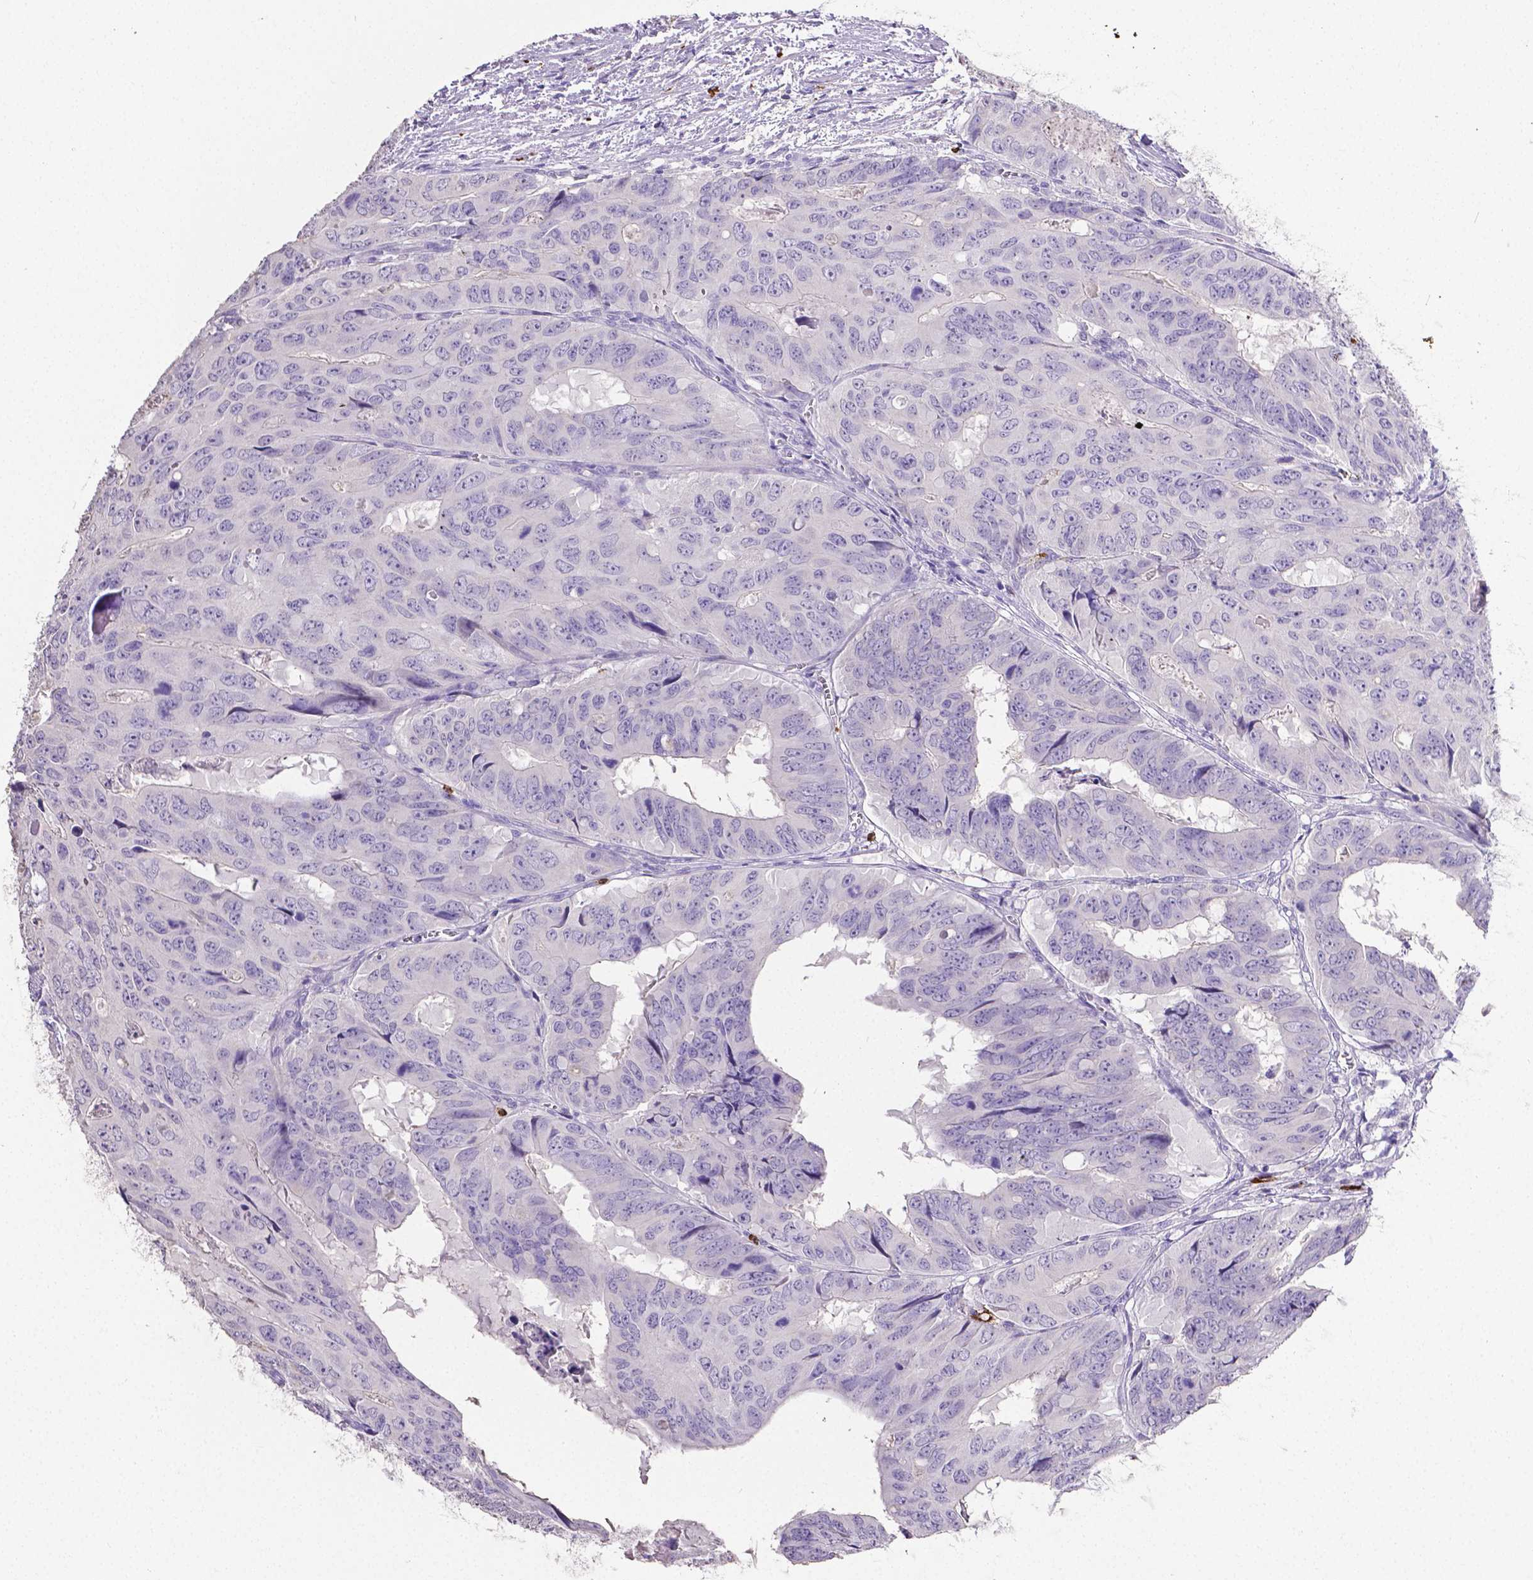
{"staining": {"intensity": "negative", "quantity": "none", "location": "none"}, "tissue": "colorectal cancer", "cell_type": "Tumor cells", "image_type": "cancer", "snomed": [{"axis": "morphology", "description": "Adenocarcinoma, NOS"}, {"axis": "topography", "description": "Colon"}], "caption": "Tumor cells show no significant protein staining in colorectal adenocarcinoma. The staining is performed using DAB (3,3'-diaminobenzidine) brown chromogen with nuclei counter-stained in using hematoxylin.", "gene": "MMP9", "patient": {"sex": "male", "age": 79}}